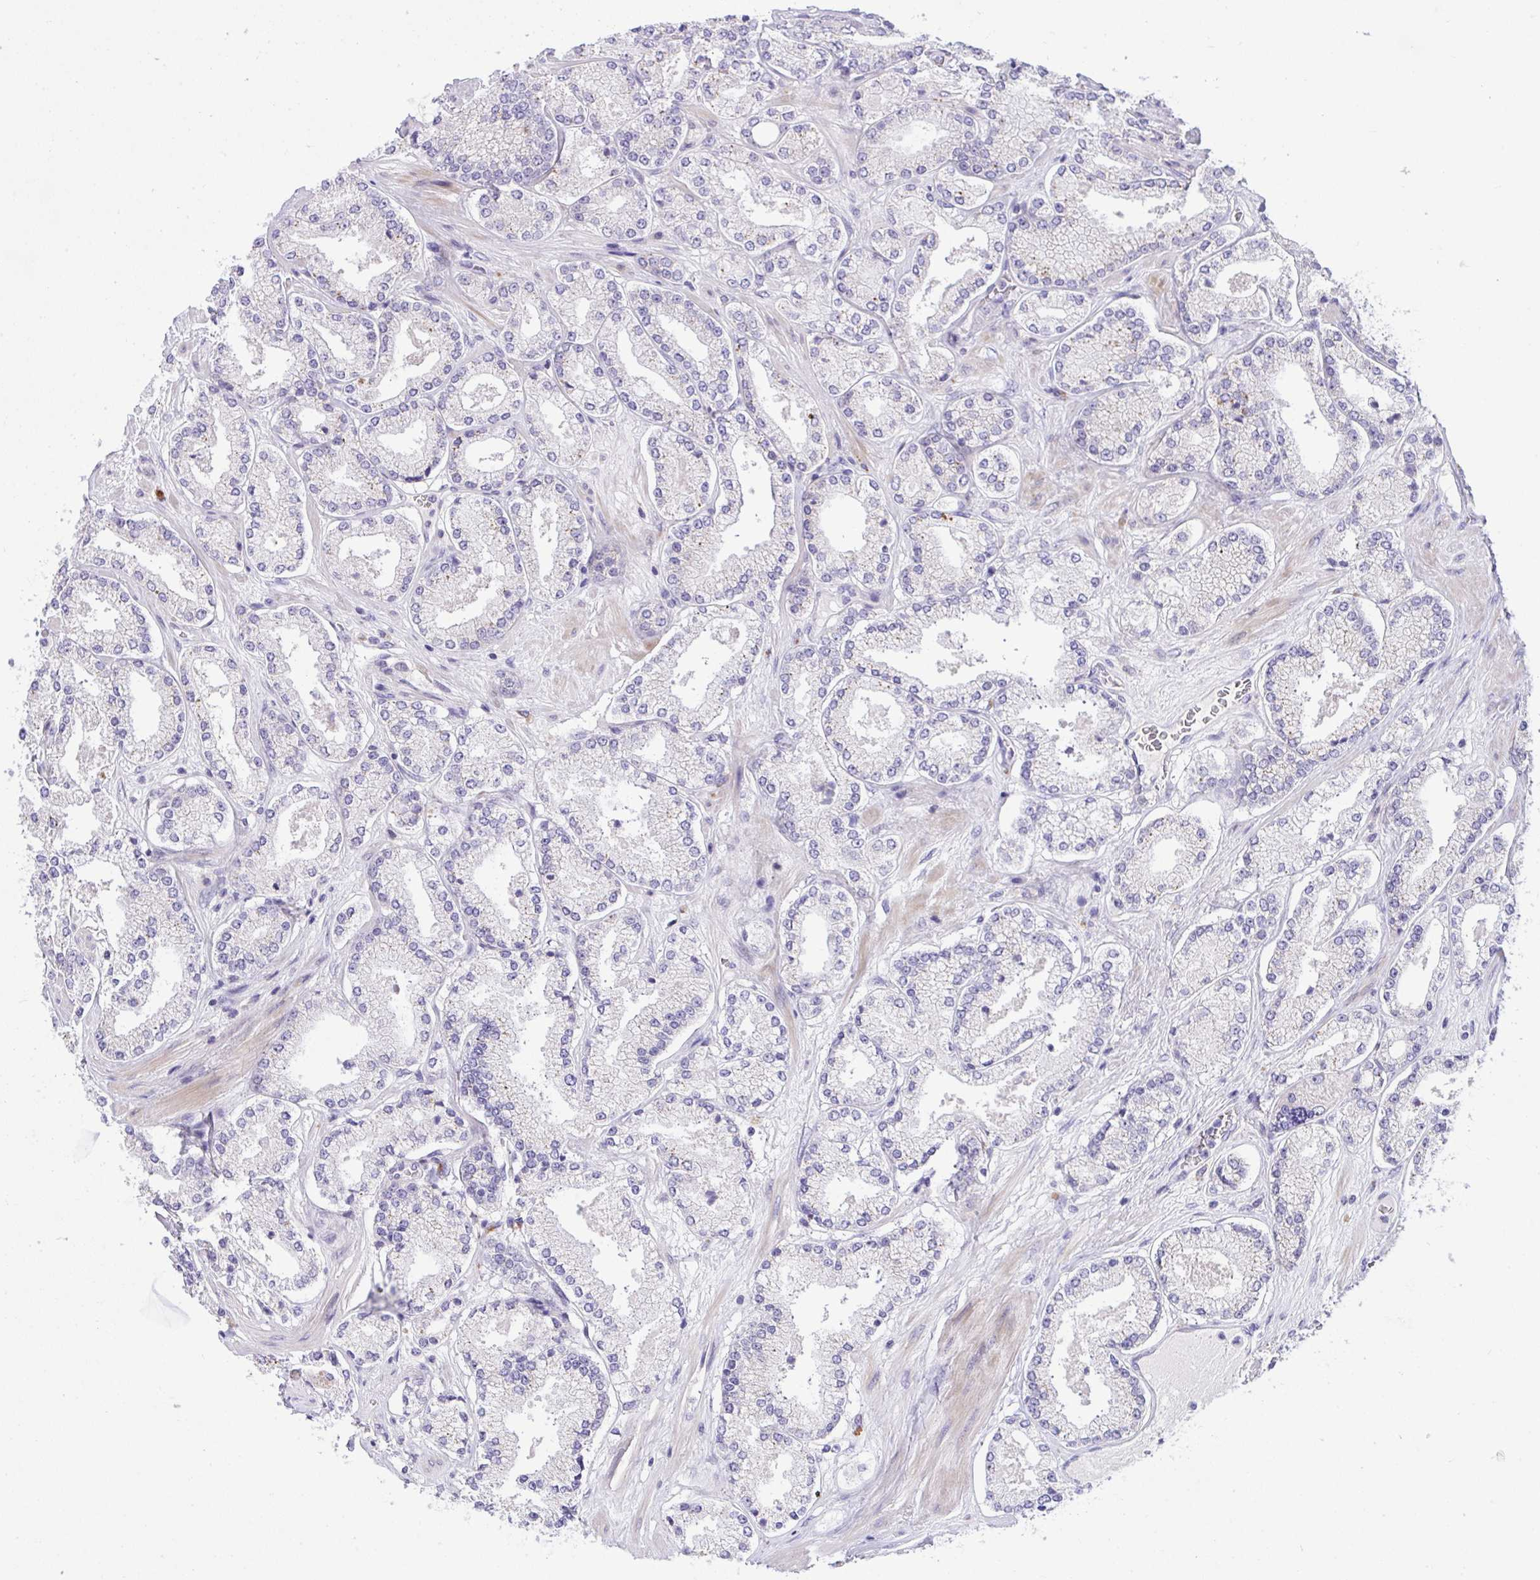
{"staining": {"intensity": "negative", "quantity": "none", "location": "none"}, "tissue": "prostate cancer", "cell_type": "Tumor cells", "image_type": "cancer", "snomed": [{"axis": "morphology", "description": "Adenocarcinoma, High grade"}, {"axis": "topography", "description": "Prostate"}], "caption": "A high-resolution image shows IHC staining of prostate cancer, which demonstrates no significant staining in tumor cells.", "gene": "WDR97", "patient": {"sex": "male", "age": 63}}